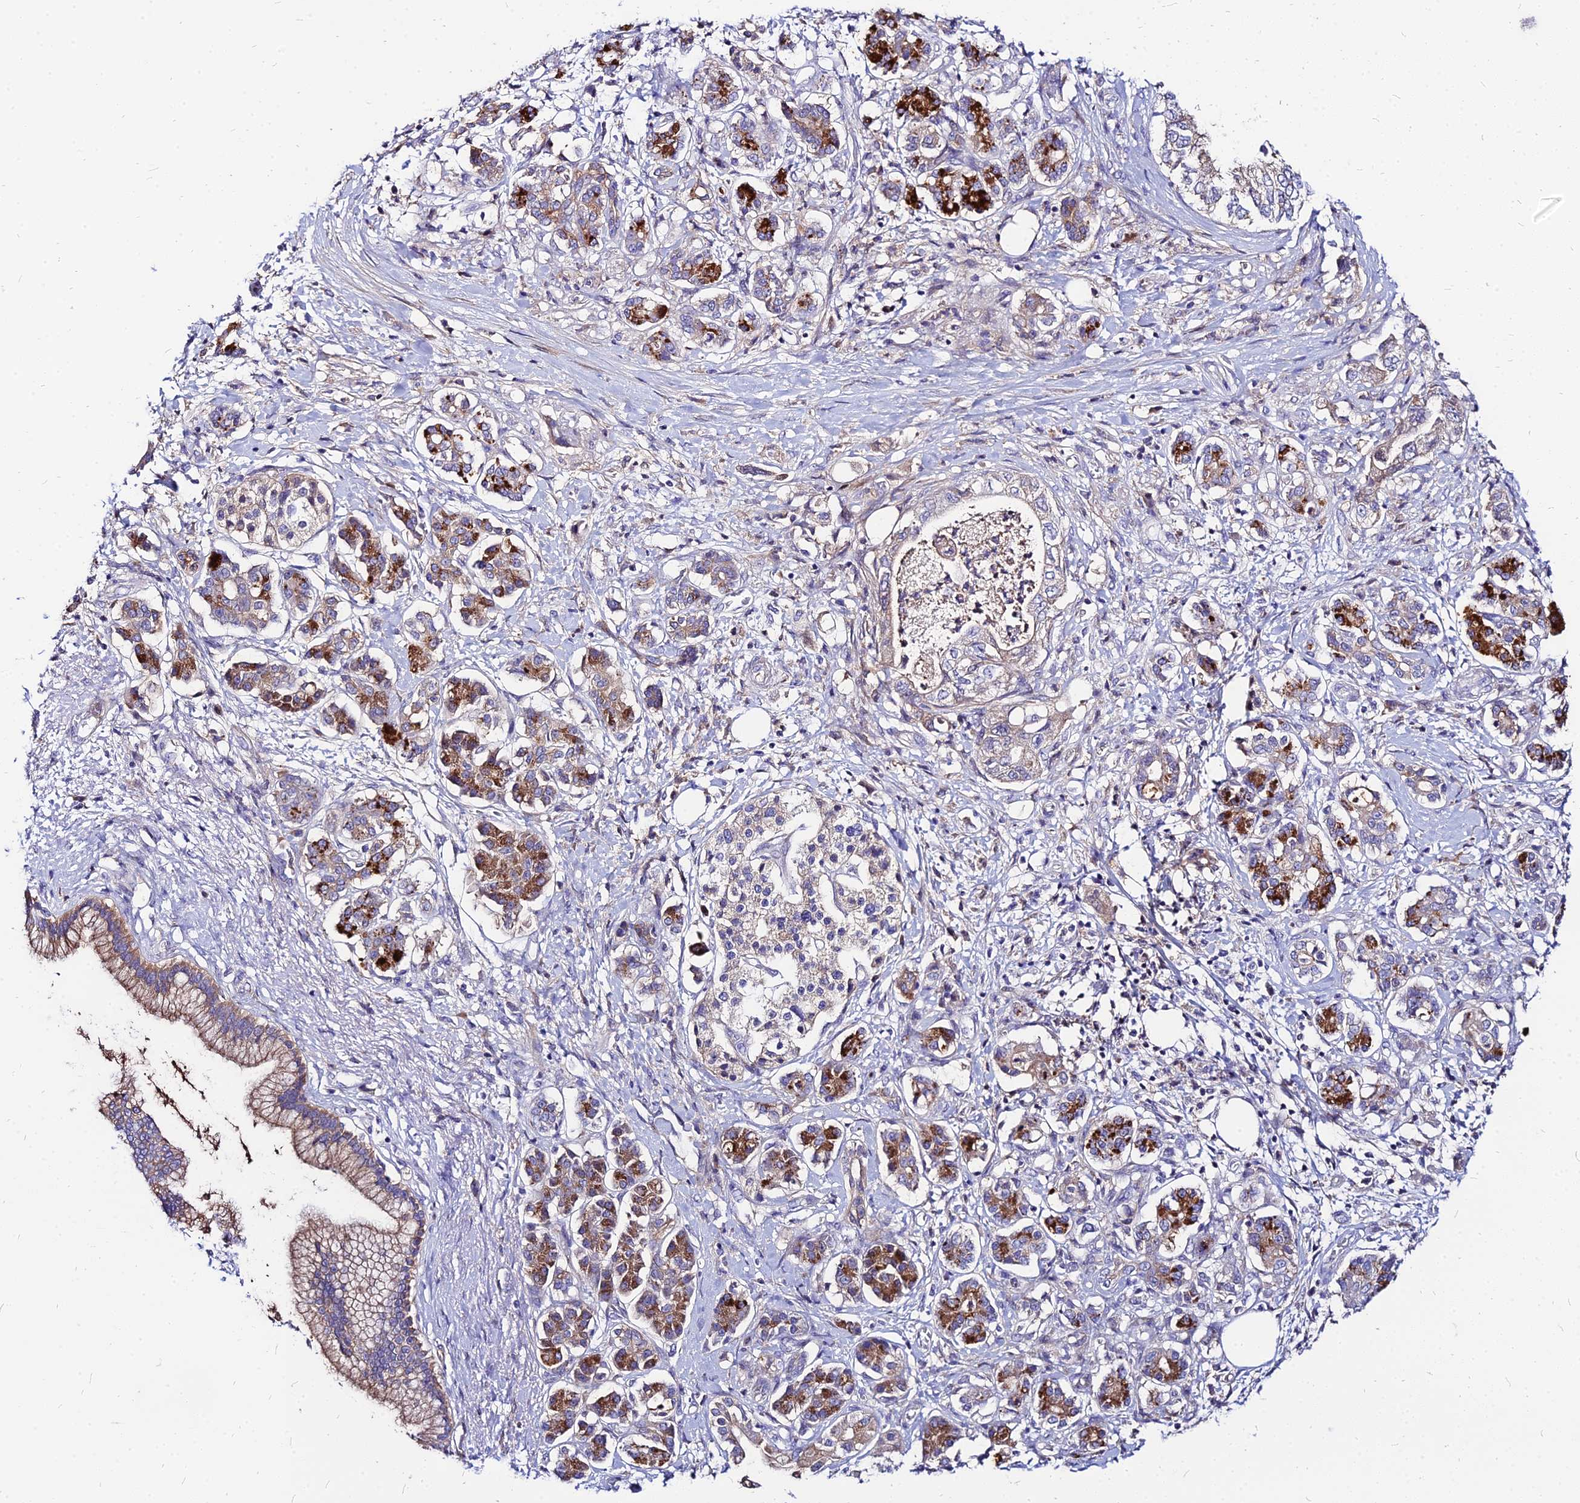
{"staining": {"intensity": "moderate", "quantity": "<25%", "location": "cytoplasmic/membranous"}, "tissue": "pancreatic cancer", "cell_type": "Tumor cells", "image_type": "cancer", "snomed": [{"axis": "morphology", "description": "Adenocarcinoma, NOS"}, {"axis": "topography", "description": "Pancreas"}], "caption": "Human pancreatic cancer stained with a brown dye exhibits moderate cytoplasmic/membranous positive staining in approximately <25% of tumor cells.", "gene": "ACSM6", "patient": {"sex": "female", "age": 73}}